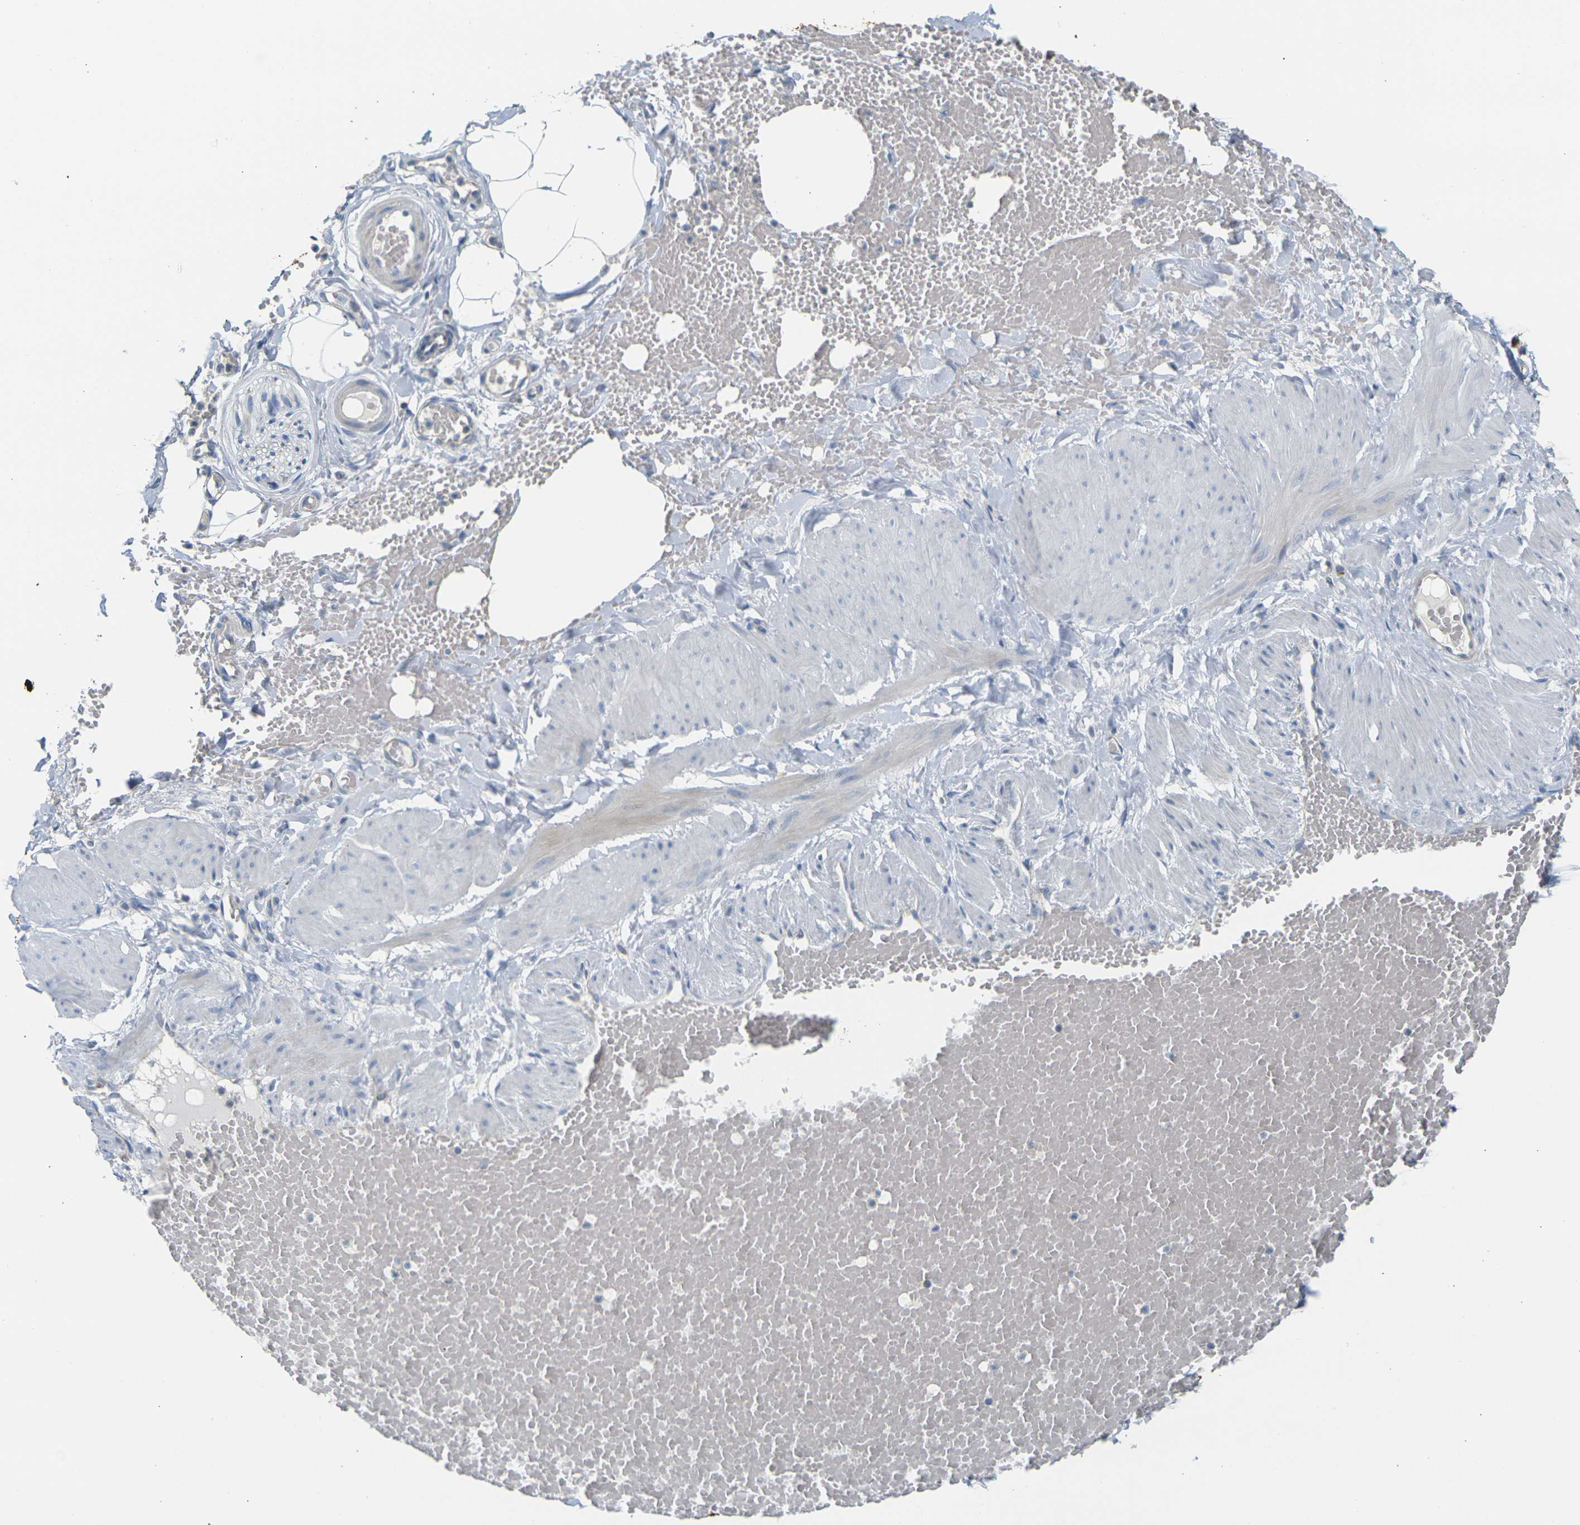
{"staining": {"intensity": "negative", "quantity": "none", "location": "none"}, "tissue": "adipose tissue", "cell_type": "Adipocytes", "image_type": "normal", "snomed": [{"axis": "morphology", "description": "Normal tissue, NOS"}, {"axis": "topography", "description": "Soft tissue"}, {"axis": "topography", "description": "Vascular tissue"}], "caption": "The image displays no staining of adipocytes in unremarkable adipose tissue.", "gene": "PARD6B", "patient": {"sex": "female", "age": 35}}